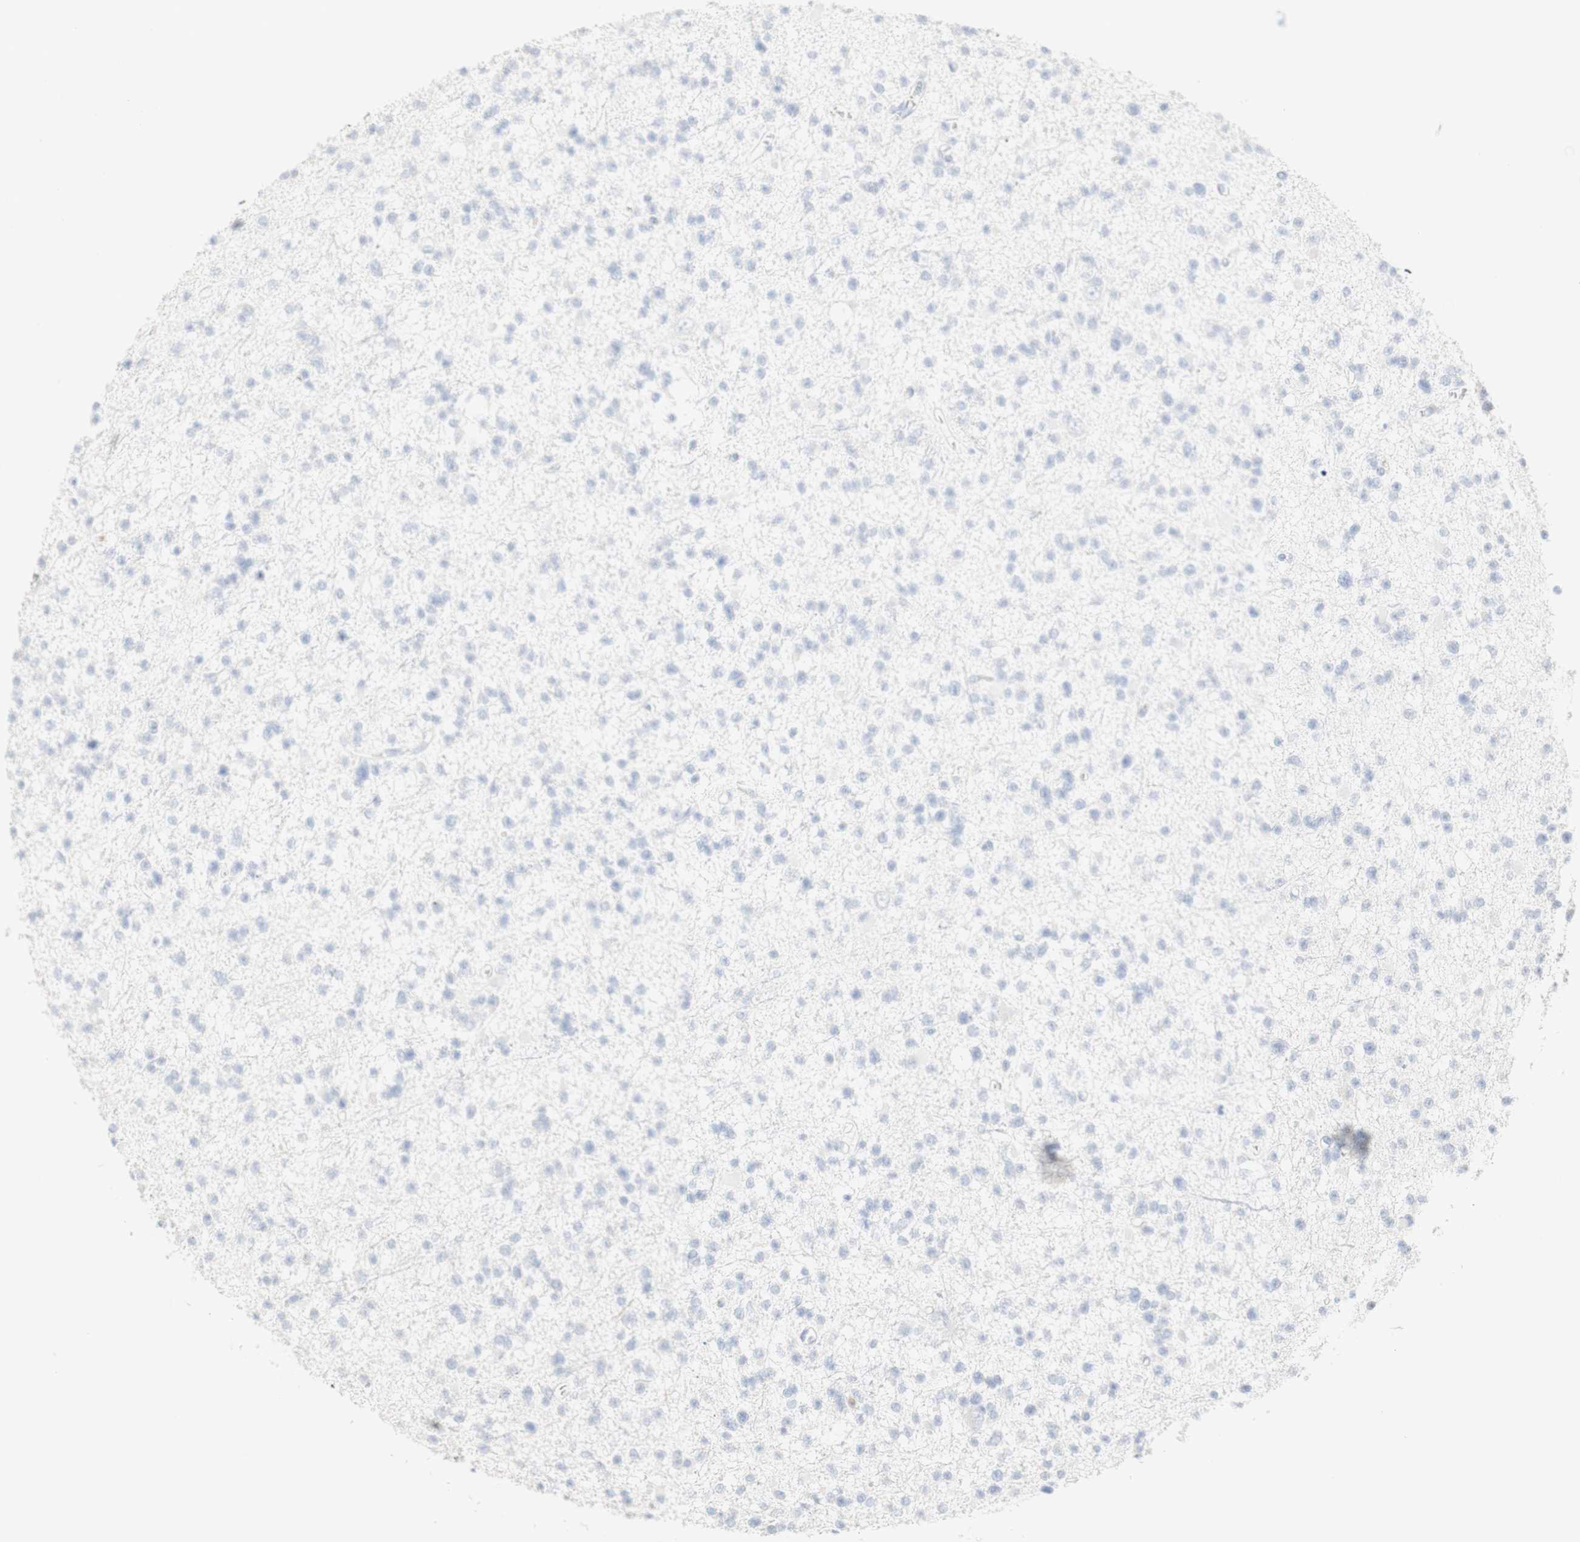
{"staining": {"intensity": "negative", "quantity": "none", "location": "none"}, "tissue": "glioma", "cell_type": "Tumor cells", "image_type": "cancer", "snomed": [{"axis": "morphology", "description": "Glioma, malignant, Low grade"}, {"axis": "topography", "description": "Brain"}], "caption": "A high-resolution image shows immunohistochemistry staining of malignant low-grade glioma, which displays no significant staining in tumor cells.", "gene": "B4GALNT3", "patient": {"sex": "female", "age": 22}}